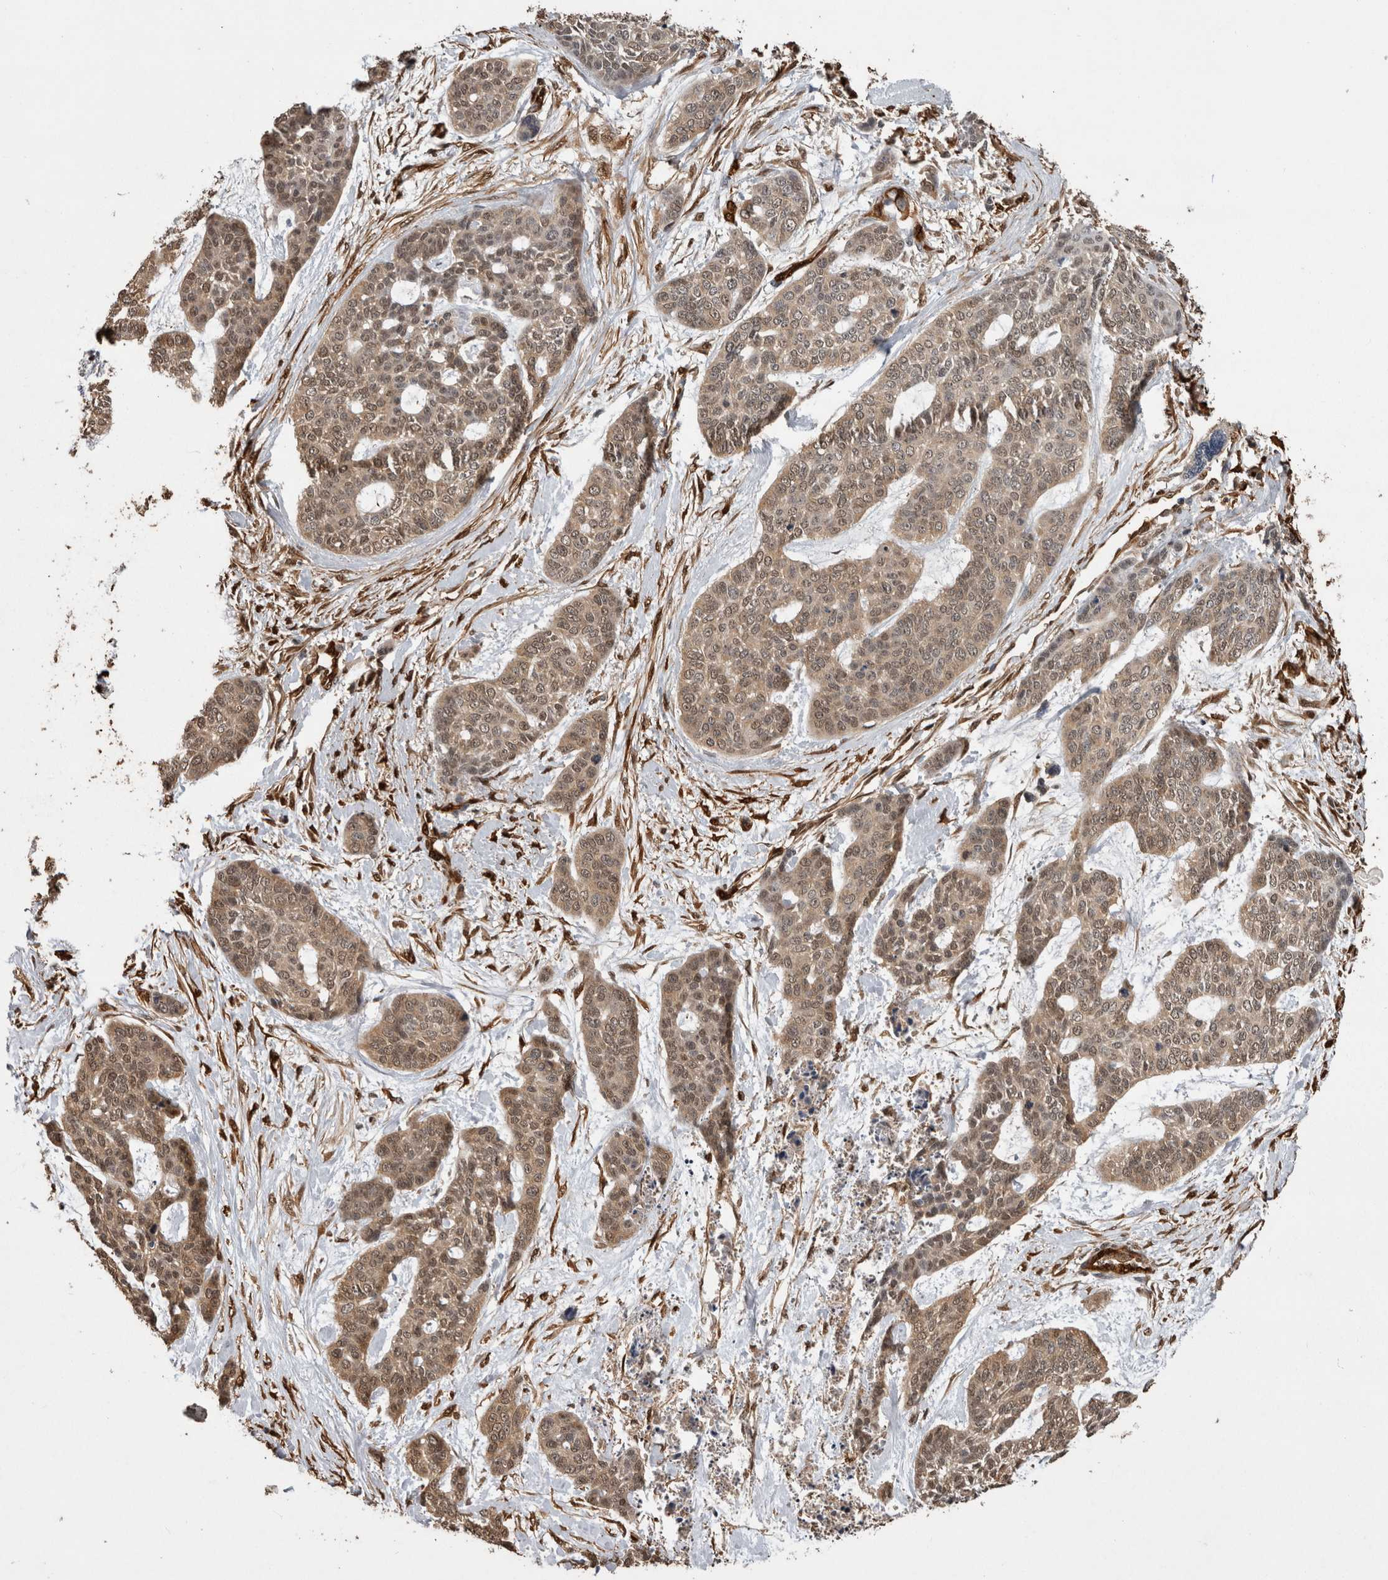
{"staining": {"intensity": "weak", "quantity": ">75%", "location": "cytoplasmic/membranous,nuclear"}, "tissue": "skin cancer", "cell_type": "Tumor cells", "image_type": "cancer", "snomed": [{"axis": "morphology", "description": "Basal cell carcinoma"}, {"axis": "topography", "description": "Skin"}], "caption": "Tumor cells reveal weak cytoplasmic/membranous and nuclear positivity in approximately >75% of cells in skin cancer.", "gene": "LXN", "patient": {"sex": "female", "age": 64}}